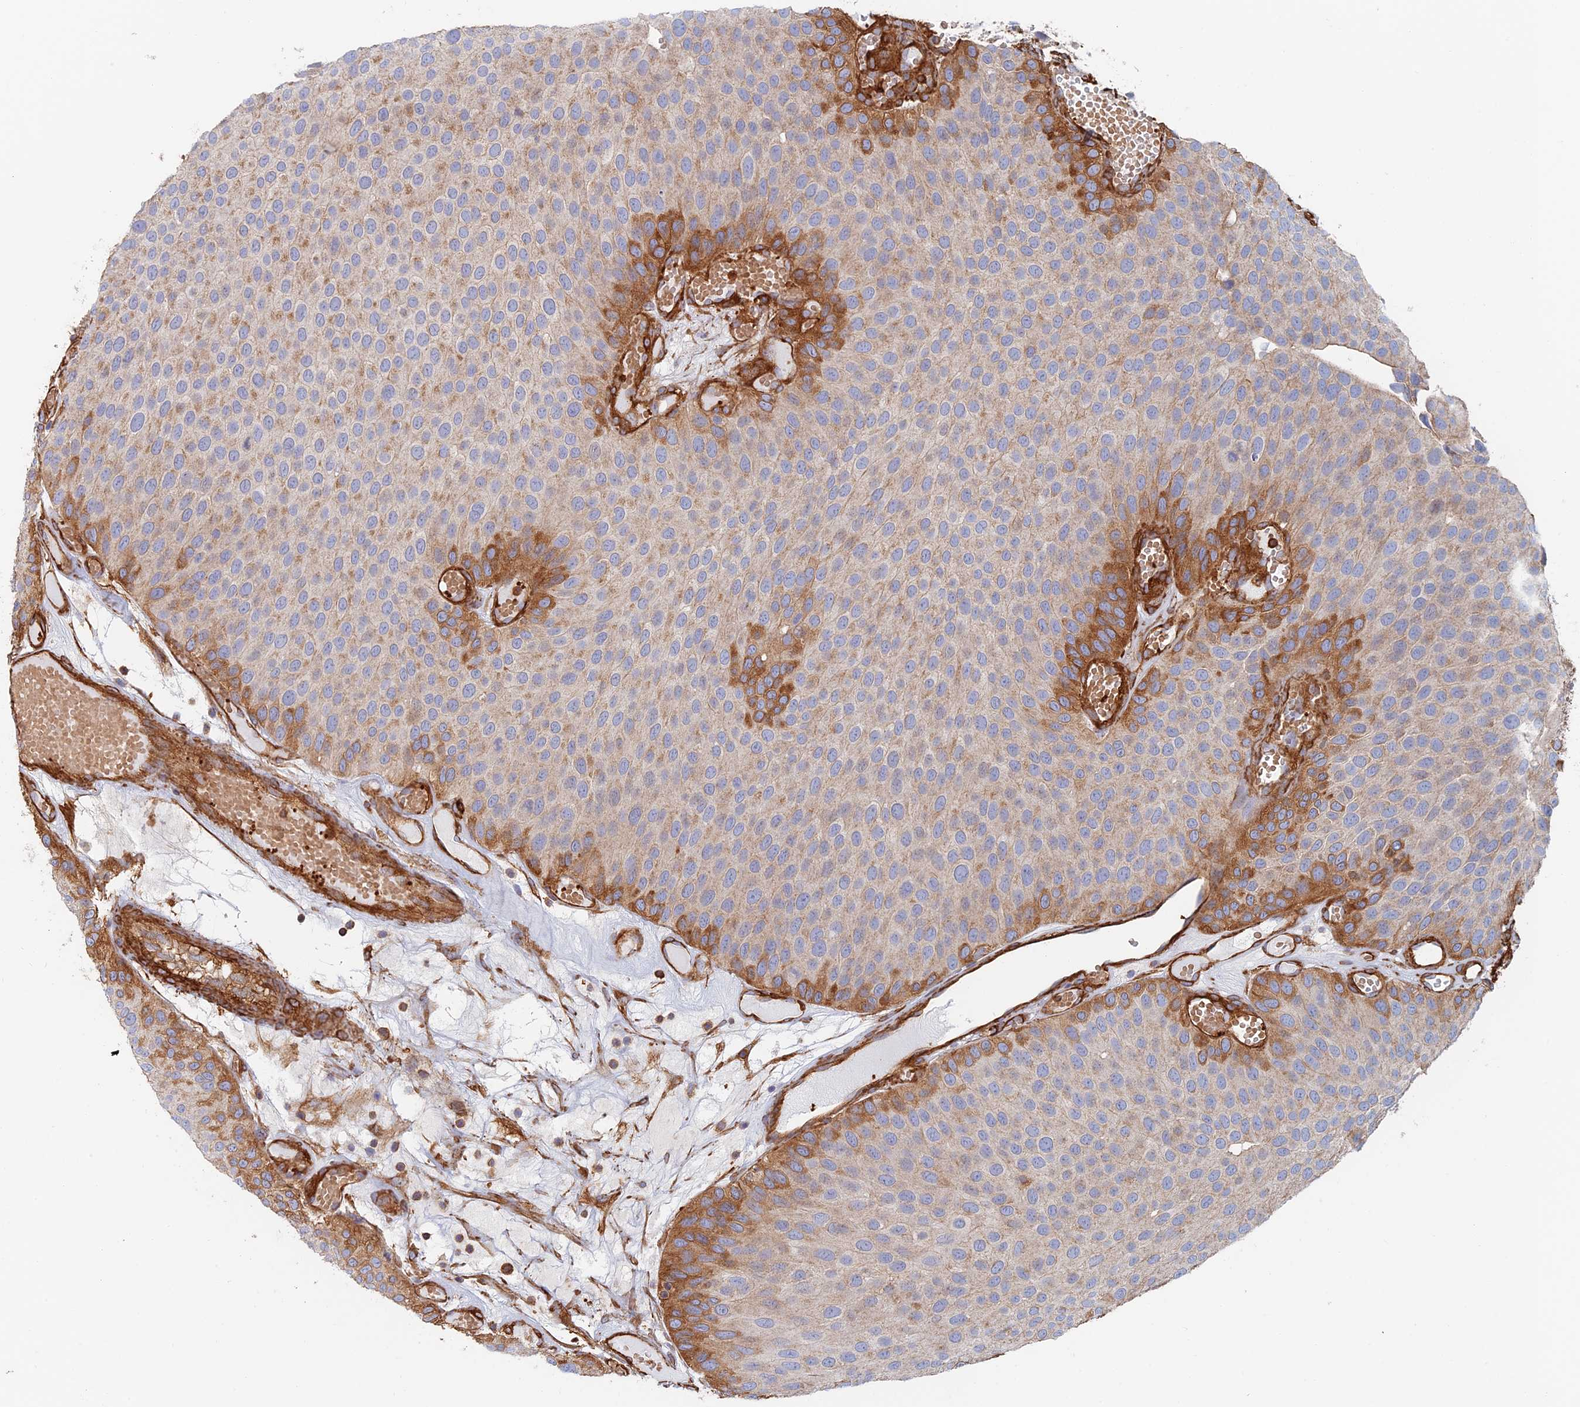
{"staining": {"intensity": "strong", "quantity": "<25%", "location": "cytoplasmic/membranous"}, "tissue": "urothelial cancer", "cell_type": "Tumor cells", "image_type": "cancer", "snomed": [{"axis": "morphology", "description": "Urothelial carcinoma, Low grade"}, {"axis": "topography", "description": "Urinary bladder"}], "caption": "Brown immunohistochemical staining in human low-grade urothelial carcinoma exhibits strong cytoplasmic/membranous staining in about <25% of tumor cells. The protein is stained brown, and the nuclei are stained in blue (DAB (3,3'-diaminobenzidine) IHC with brightfield microscopy, high magnification).", "gene": "PAK4", "patient": {"sex": "male", "age": 89}}